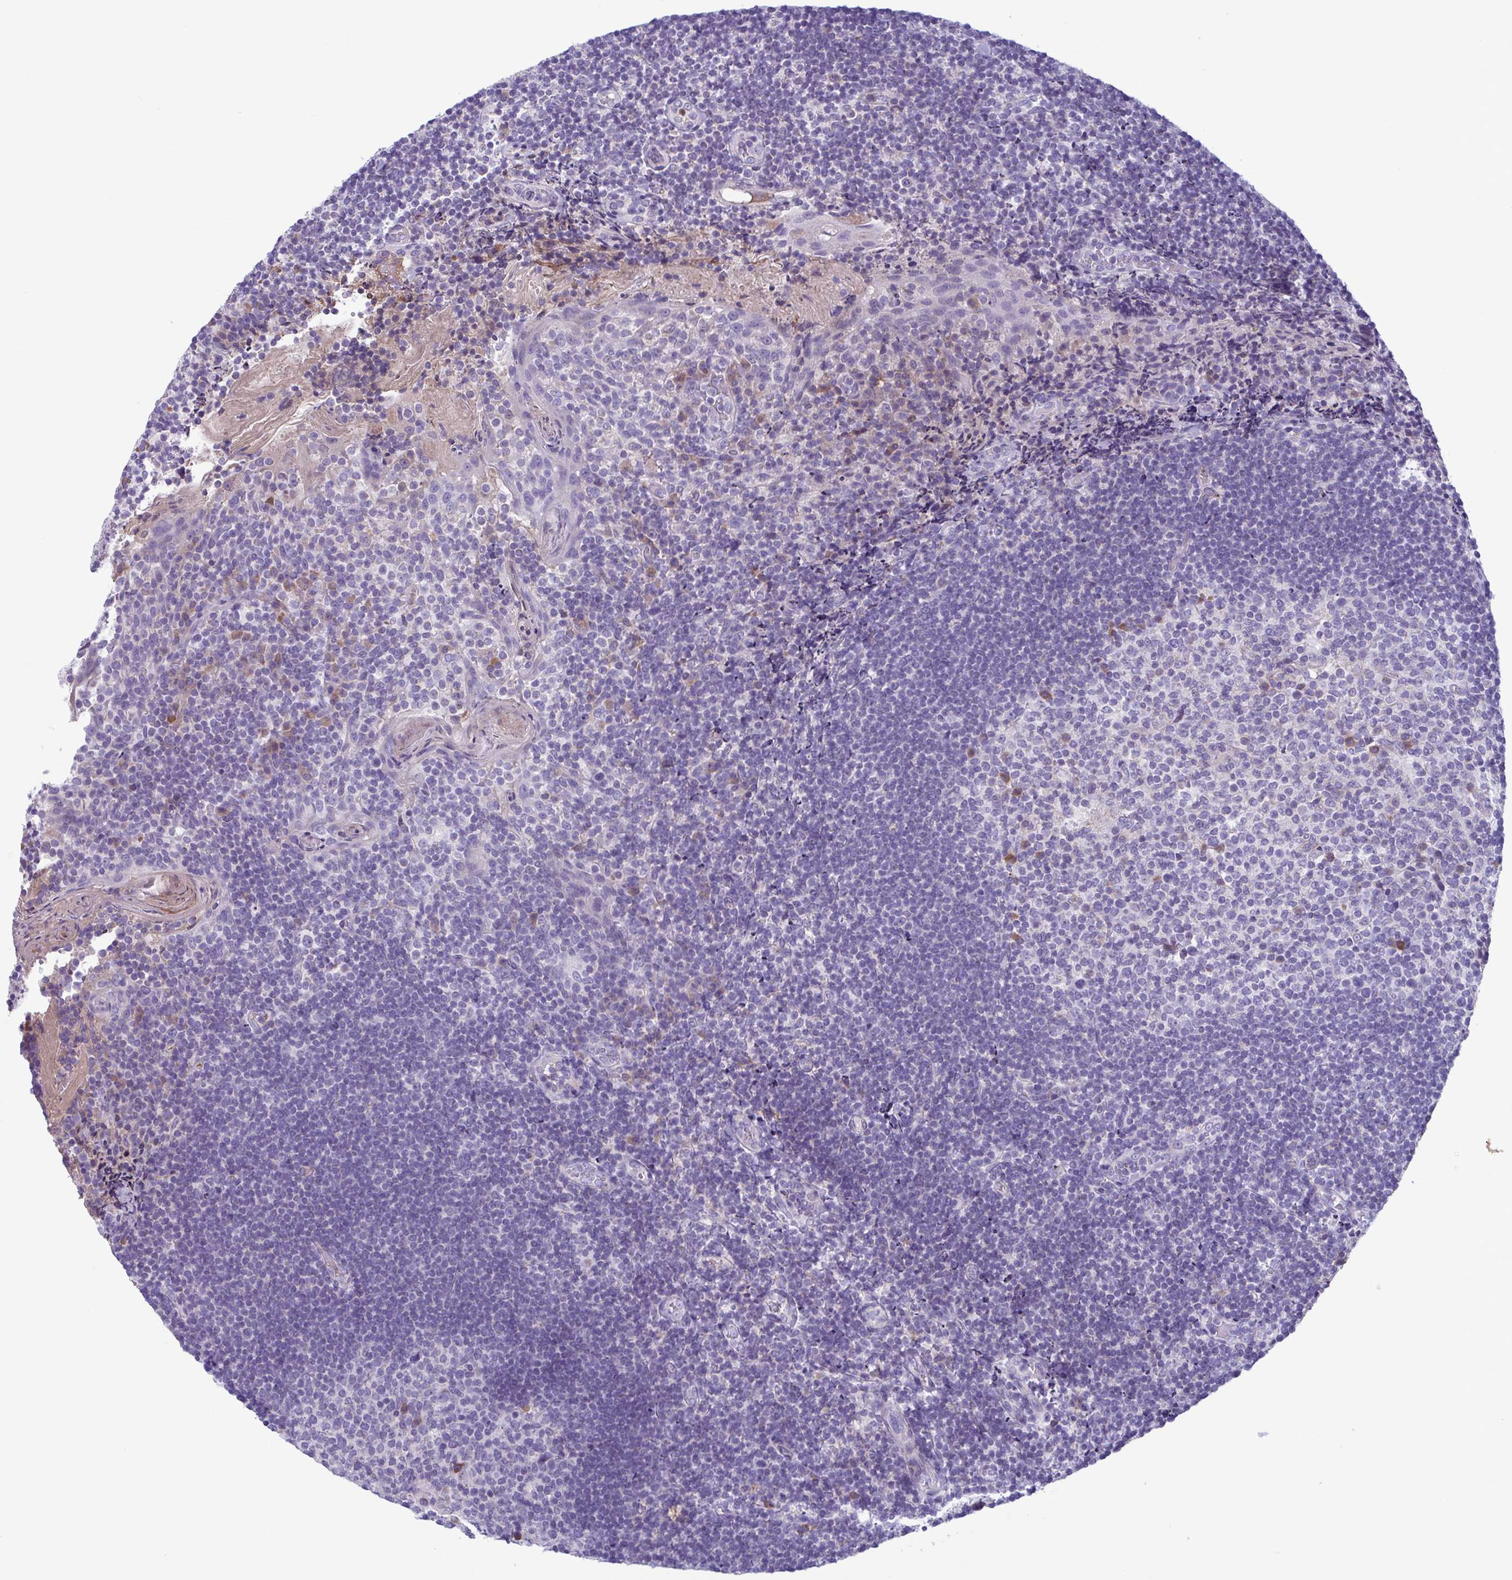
{"staining": {"intensity": "moderate", "quantity": "<25%", "location": "cytoplasmic/membranous"}, "tissue": "tonsil", "cell_type": "Germinal center cells", "image_type": "normal", "snomed": [{"axis": "morphology", "description": "Normal tissue, NOS"}, {"axis": "topography", "description": "Tonsil"}], "caption": "This is an image of IHC staining of benign tonsil, which shows moderate positivity in the cytoplasmic/membranous of germinal center cells.", "gene": "F13B", "patient": {"sex": "female", "age": 10}}